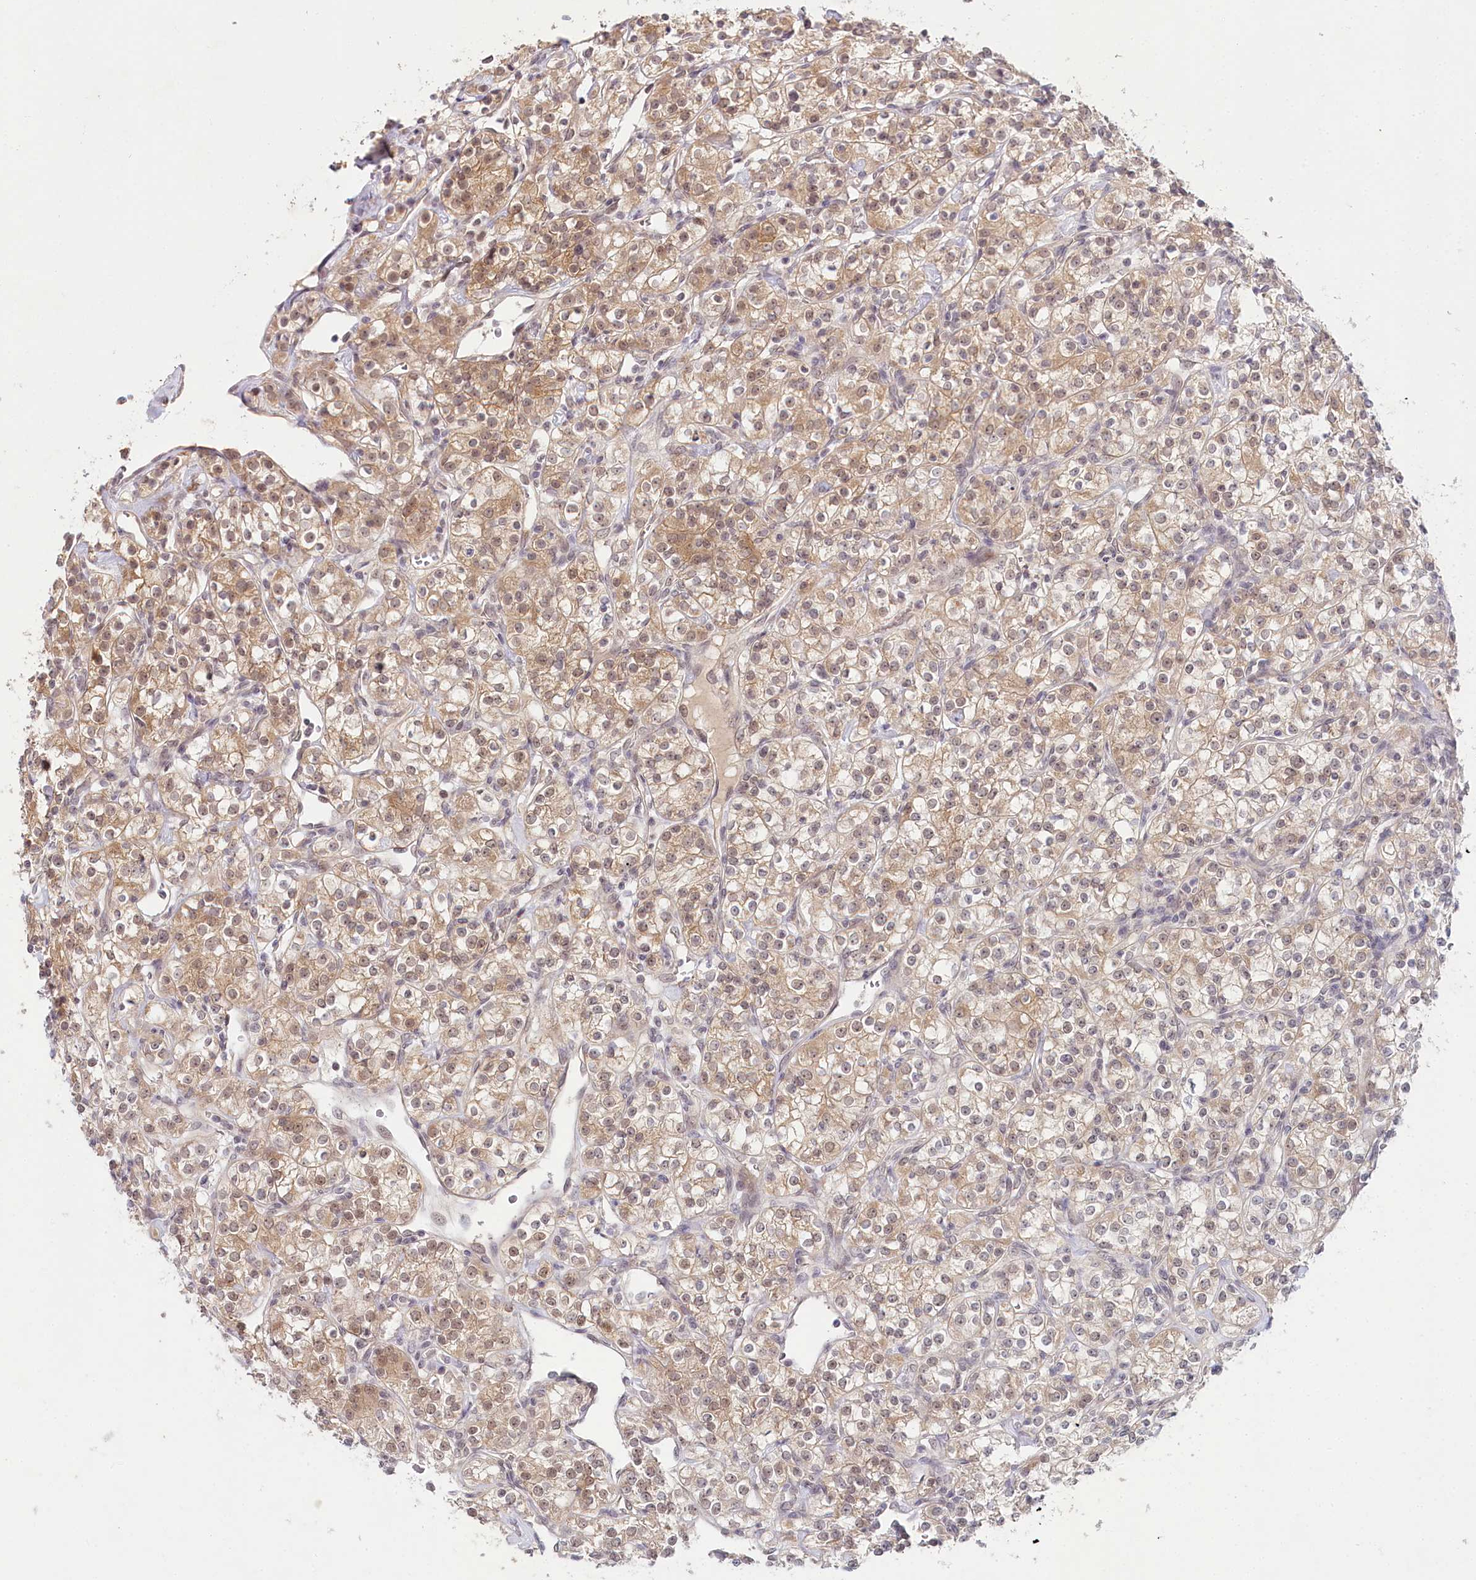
{"staining": {"intensity": "moderate", "quantity": ">75%", "location": "cytoplasmic/membranous,nuclear"}, "tissue": "renal cancer", "cell_type": "Tumor cells", "image_type": "cancer", "snomed": [{"axis": "morphology", "description": "Adenocarcinoma, NOS"}, {"axis": "topography", "description": "Kidney"}], "caption": "This is a micrograph of immunohistochemistry staining of renal cancer (adenocarcinoma), which shows moderate positivity in the cytoplasmic/membranous and nuclear of tumor cells.", "gene": "AMTN", "patient": {"sex": "male", "age": 77}}